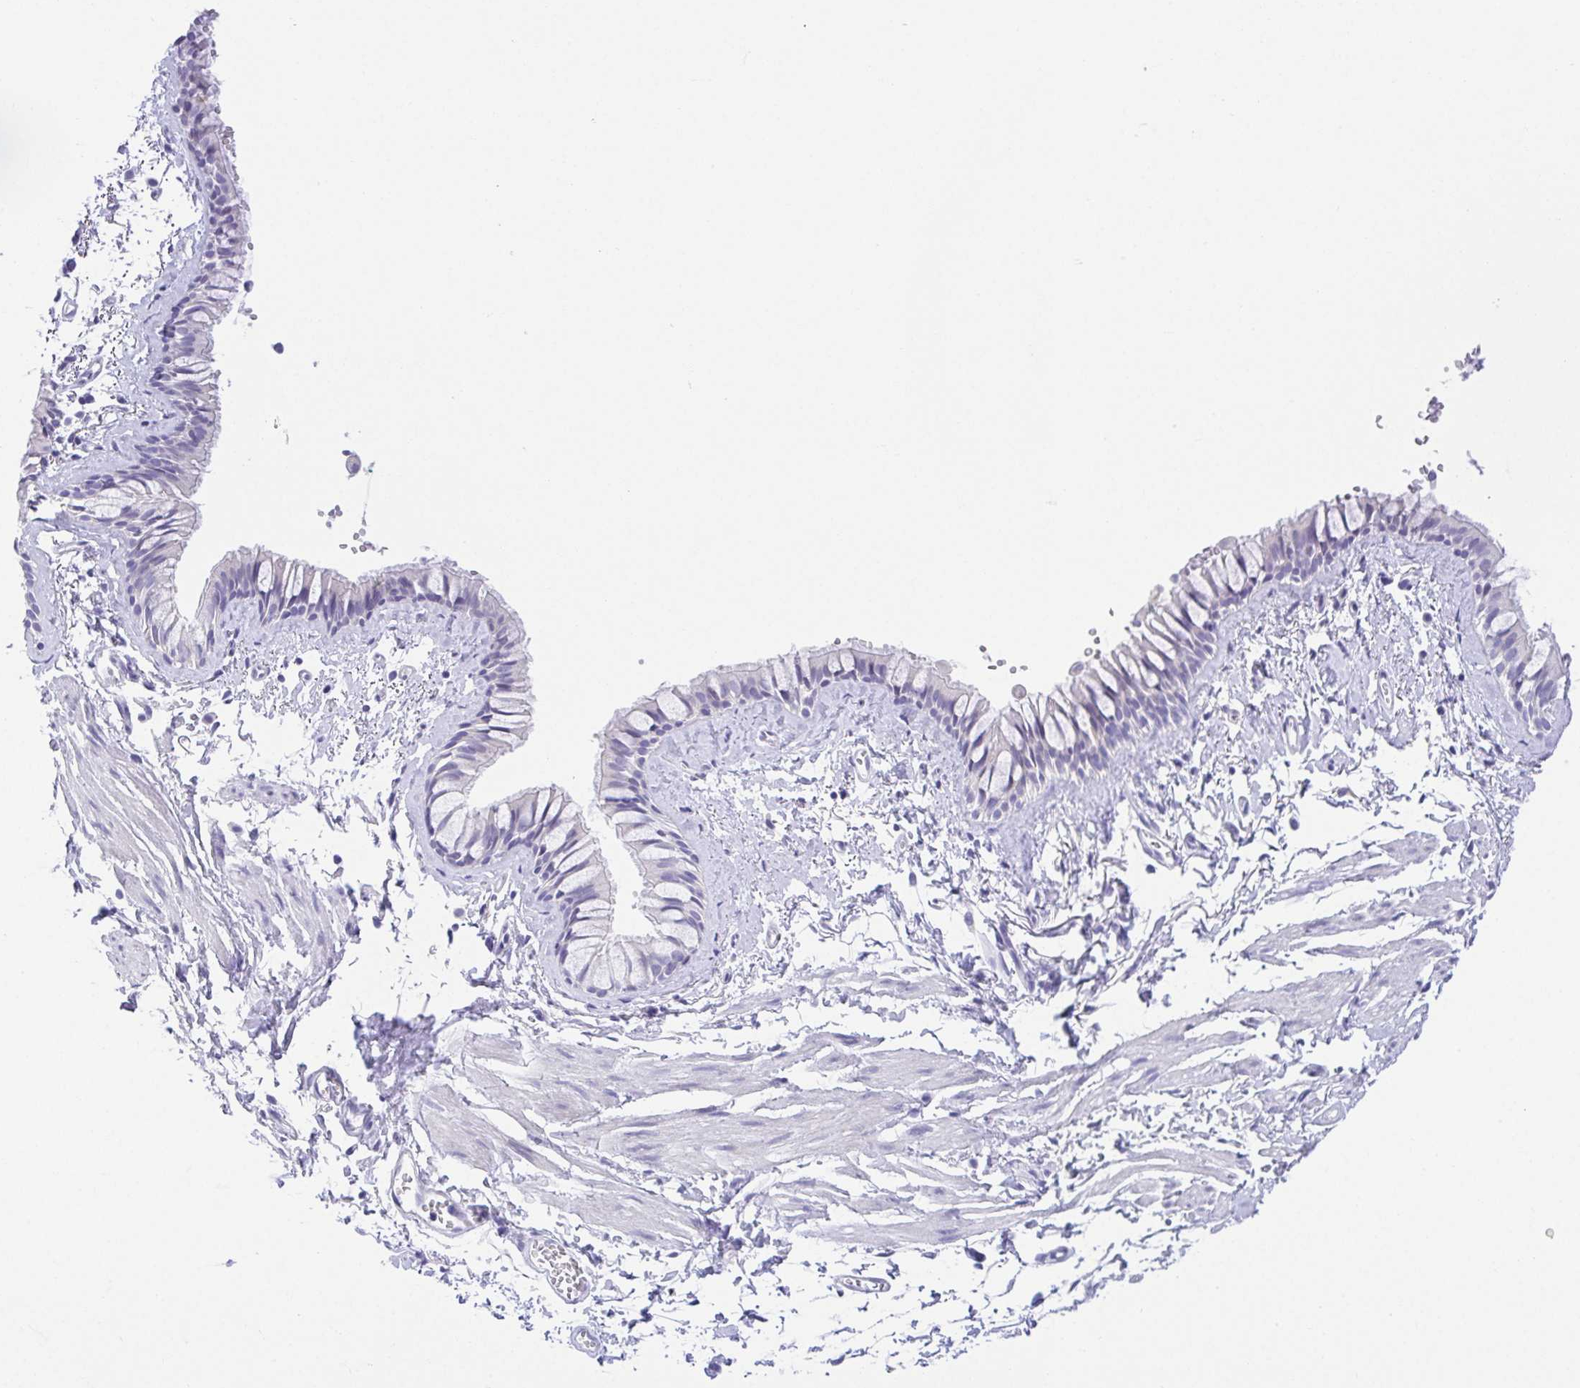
{"staining": {"intensity": "negative", "quantity": "none", "location": "none"}, "tissue": "bronchus", "cell_type": "Respiratory epithelial cells", "image_type": "normal", "snomed": [{"axis": "morphology", "description": "Normal tissue, NOS"}, {"axis": "topography", "description": "Bronchus"}], "caption": "Image shows no protein expression in respiratory epithelial cells of unremarkable bronchus.", "gene": "LUZP4", "patient": {"sex": "female", "age": 59}}